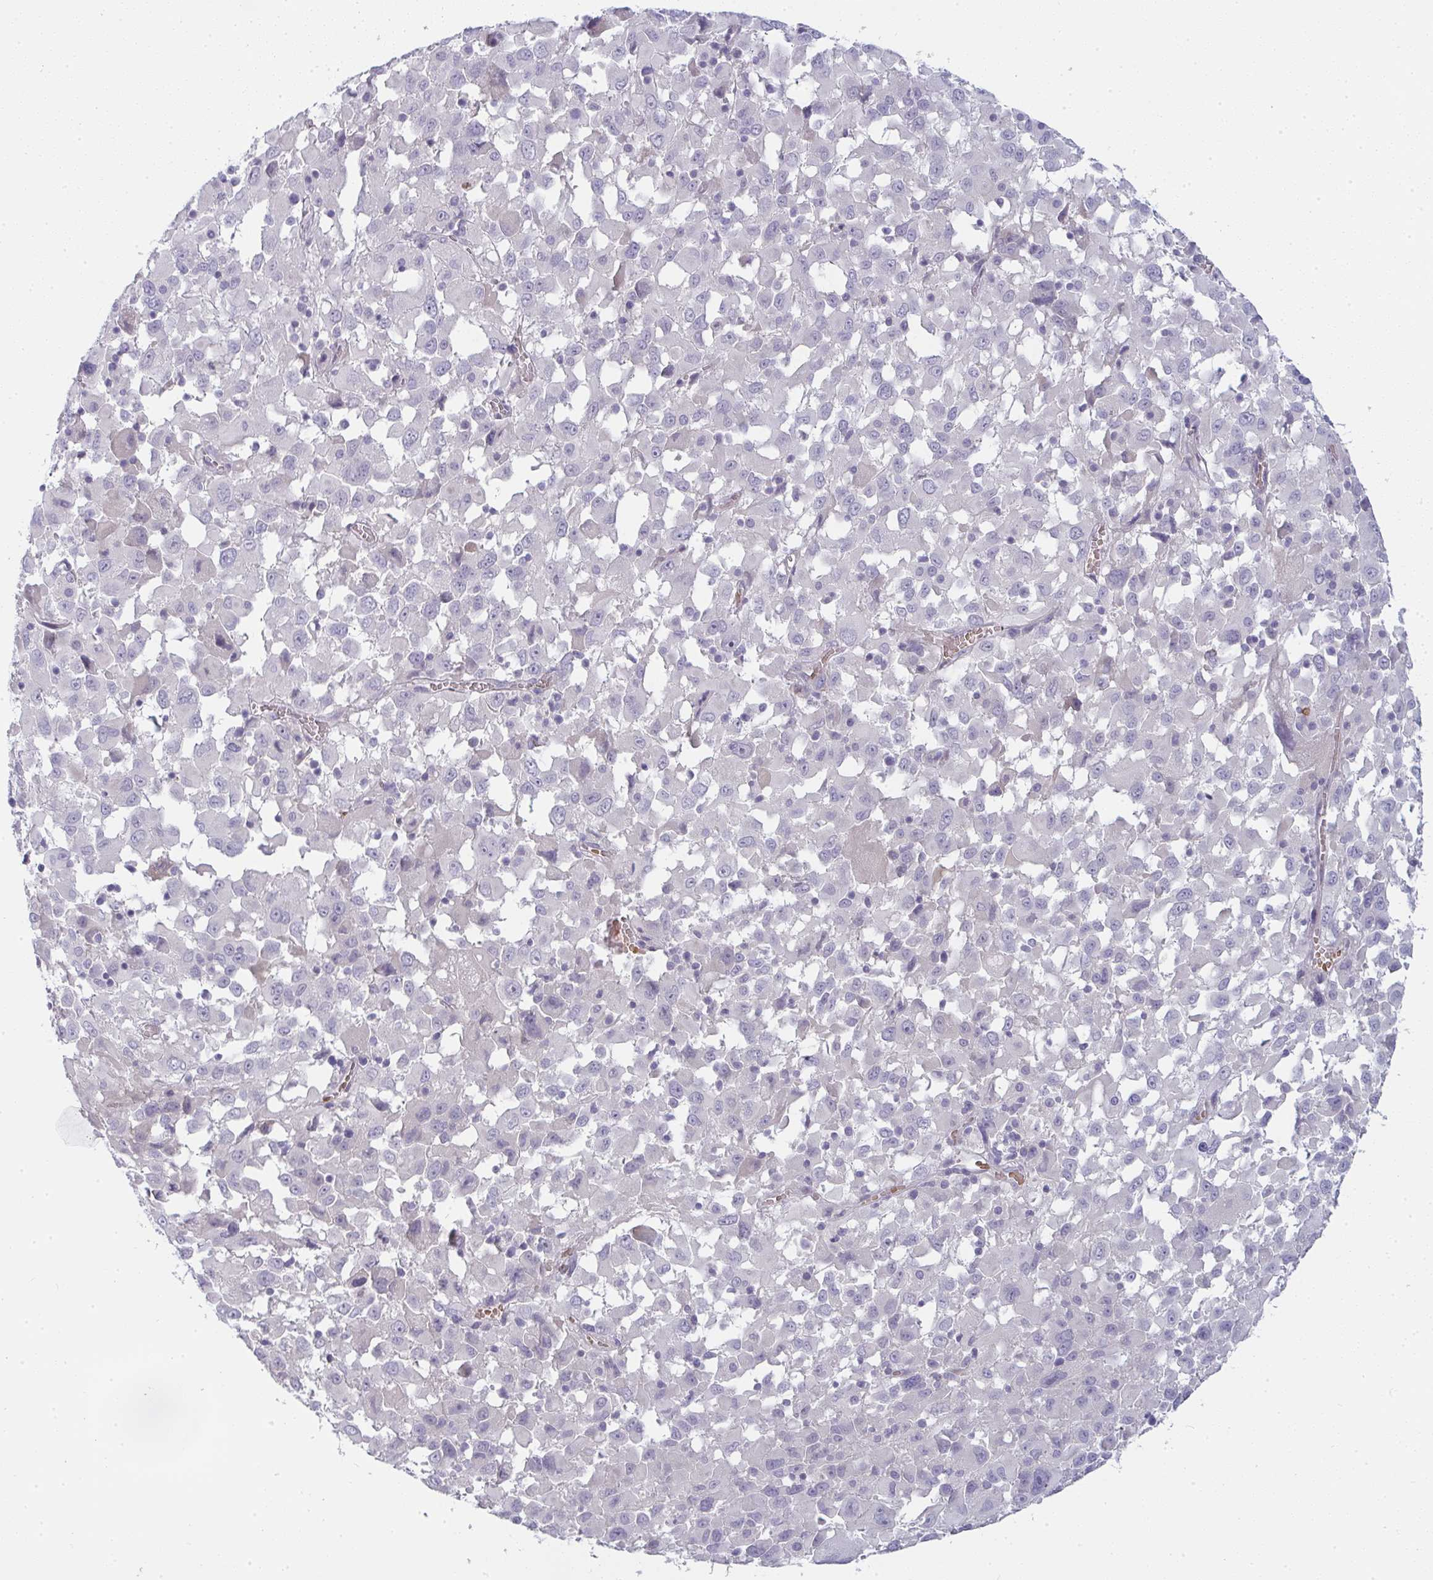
{"staining": {"intensity": "negative", "quantity": "none", "location": "none"}, "tissue": "melanoma", "cell_type": "Tumor cells", "image_type": "cancer", "snomed": [{"axis": "morphology", "description": "Malignant melanoma, Metastatic site"}, {"axis": "topography", "description": "Soft tissue"}], "caption": "Tumor cells show no significant protein staining in malignant melanoma (metastatic site). The staining is performed using DAB (3,3'-diaminobenzidine) brown chromogen with nuclei counter-stained in using hematoxylin.", "gene": "SHB", "patient": {"sex": "male", "age": 50}}